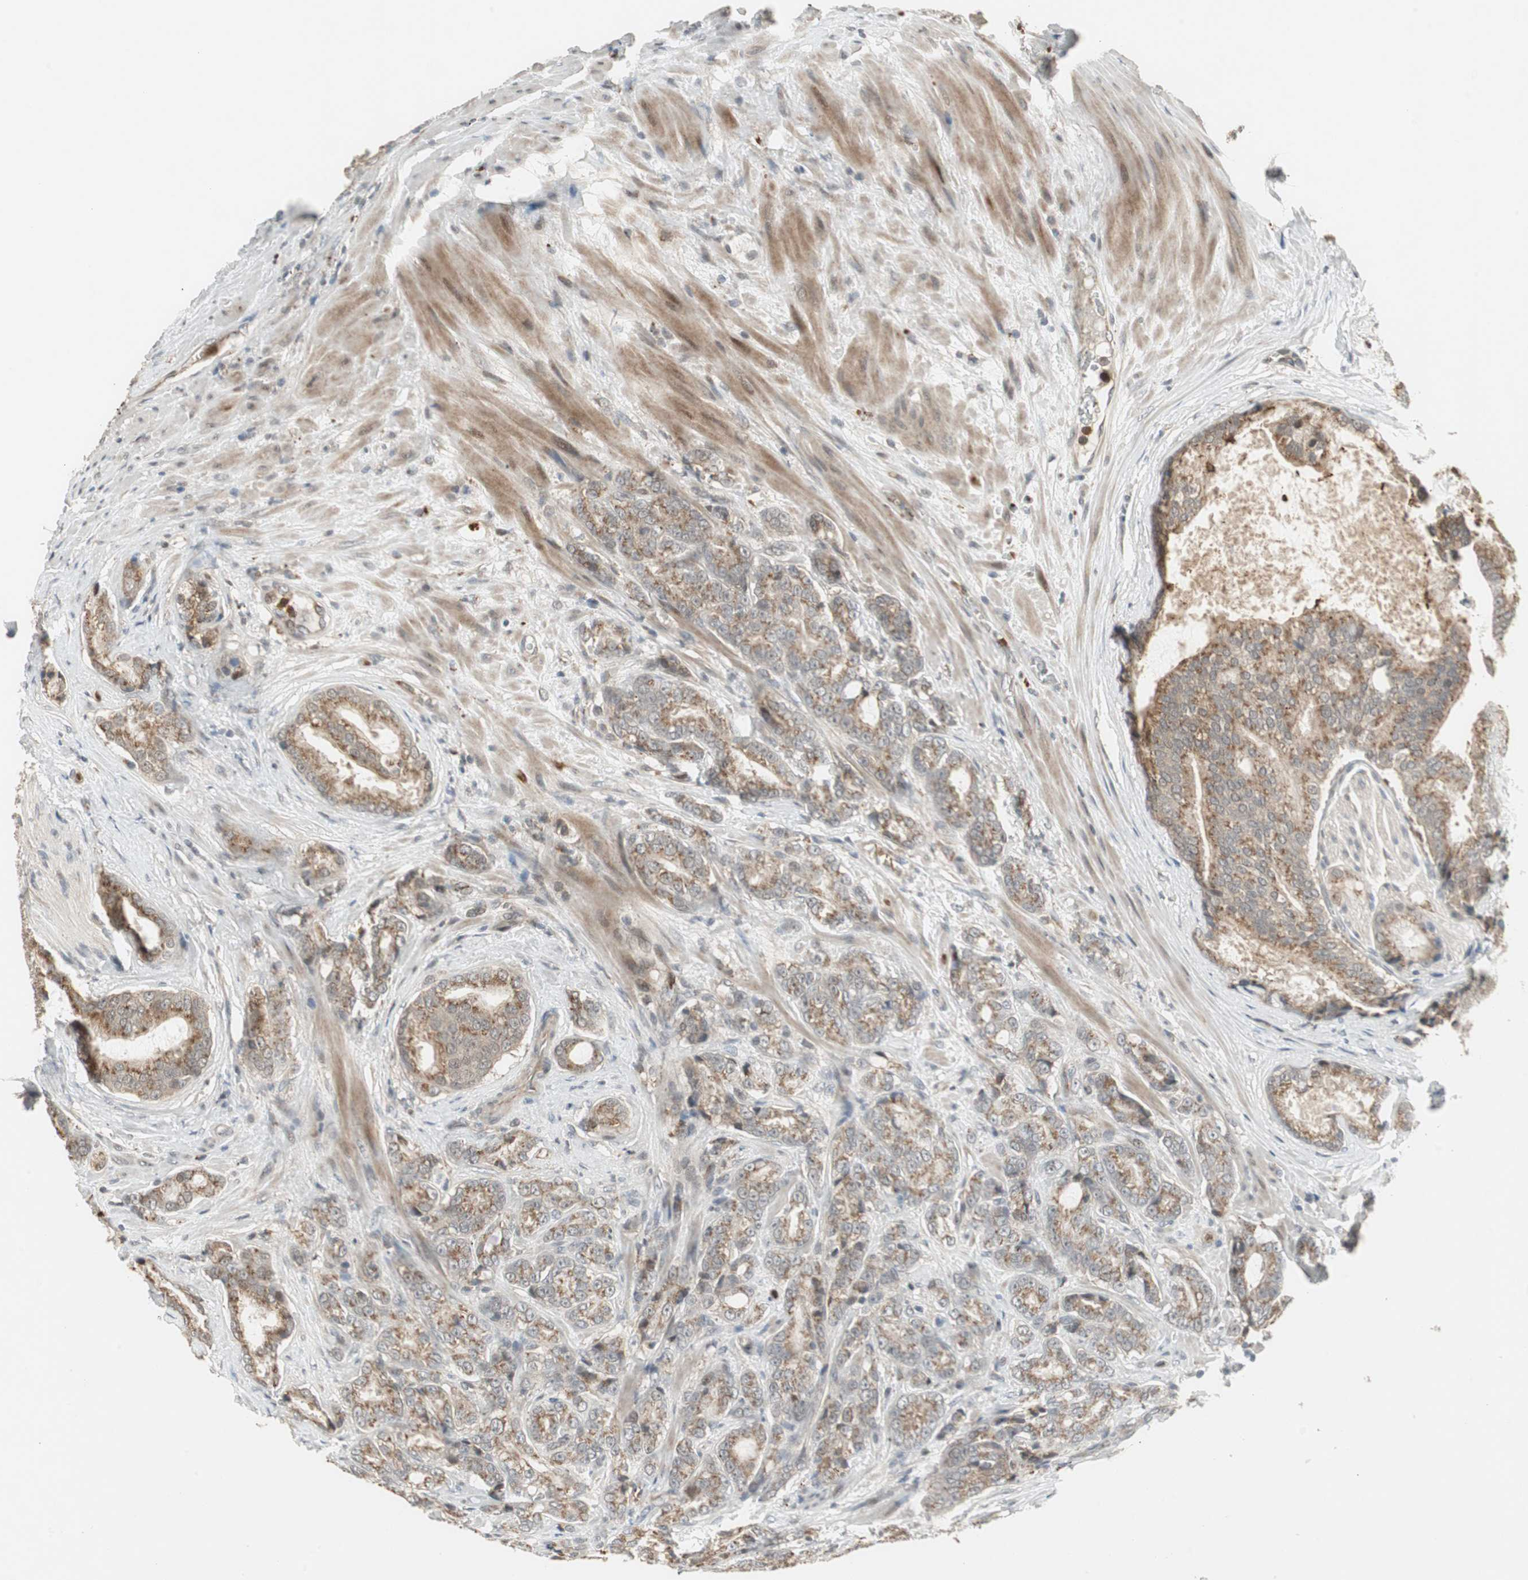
{"staining": {"intensity": "moderate", "quantity": ">75%", "location": "cytoplasmic/membranous"}, "tissue": "prostate cancer", "cell_type": "Tumor cells", "image_type": "cancer", "snomed": [{"axis": "morphology", "description": "Adenocarcinoma, Low grade"}, {"axis": "topography", "description": "Prostate"}], "caption": "The histopathology image shows immunohistochemical staining of prostate cancer. There is moderate cytoplasmic/membranous positivity is present in approximately >75% of tumor cells.", "gene": "SNX4", "patient": {"sex": "male", "age": 58}}